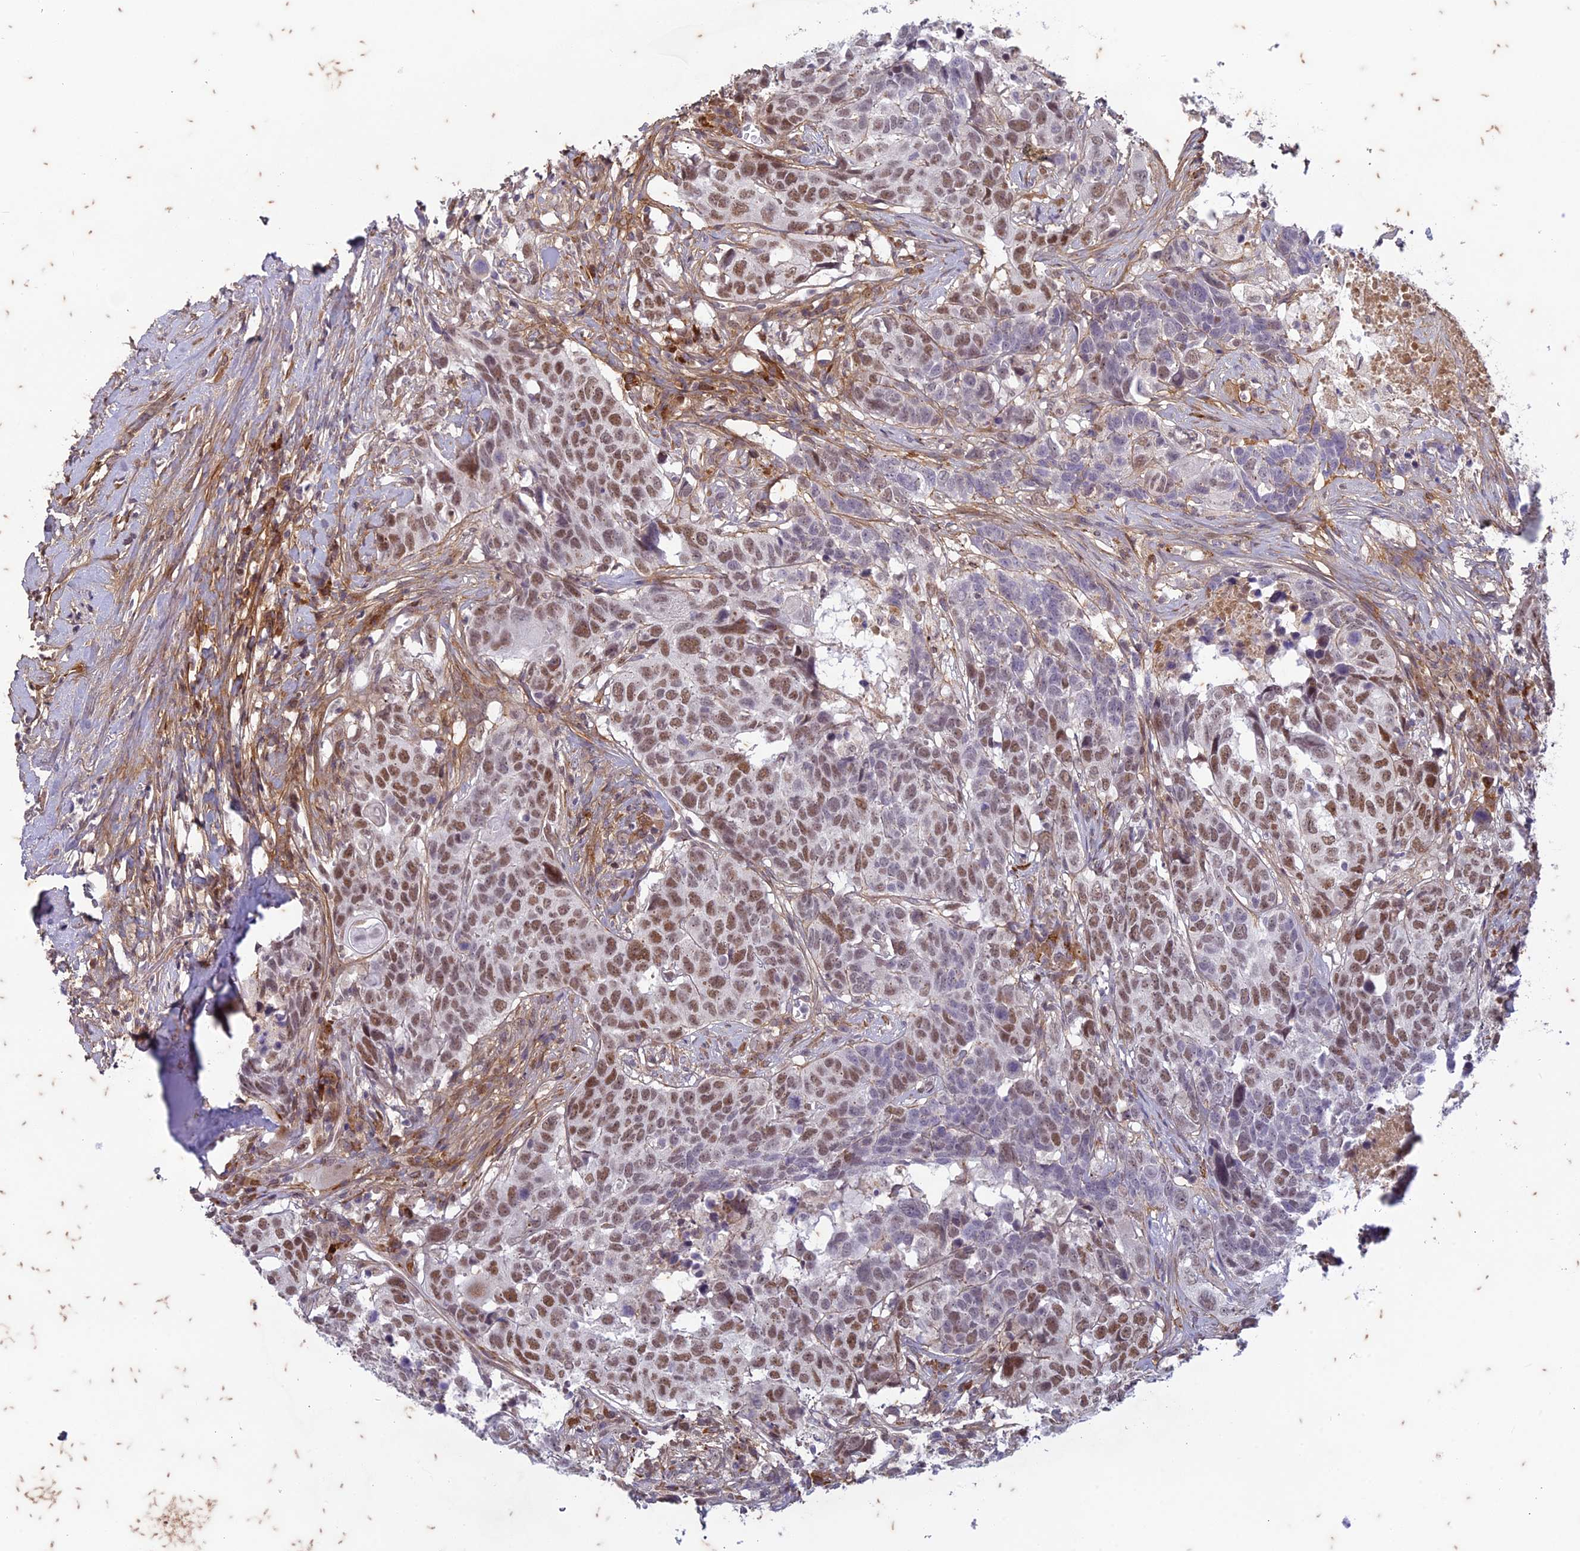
{"staining": {"intensity": "moderate", "quantity": ">75%", "location": "nuclear"}, "tissue": "head and neck cancer", "cell_type": "Tumor cells", "image_type": "cancer", "snomed": [{"axis": "morphology", "description": "Squamous cell carcinoma, NOS"}, {"axis": "topography", "description": "Head-Neck"}], "caption": "Immunohistochemical staining of human squamous cell carcinoma (head and neck) displays moderate nuclear protein staining in about >75% of tumor cells.", "gene": "PABPN1L", "patient": {"sex": "male", "age": 66}}